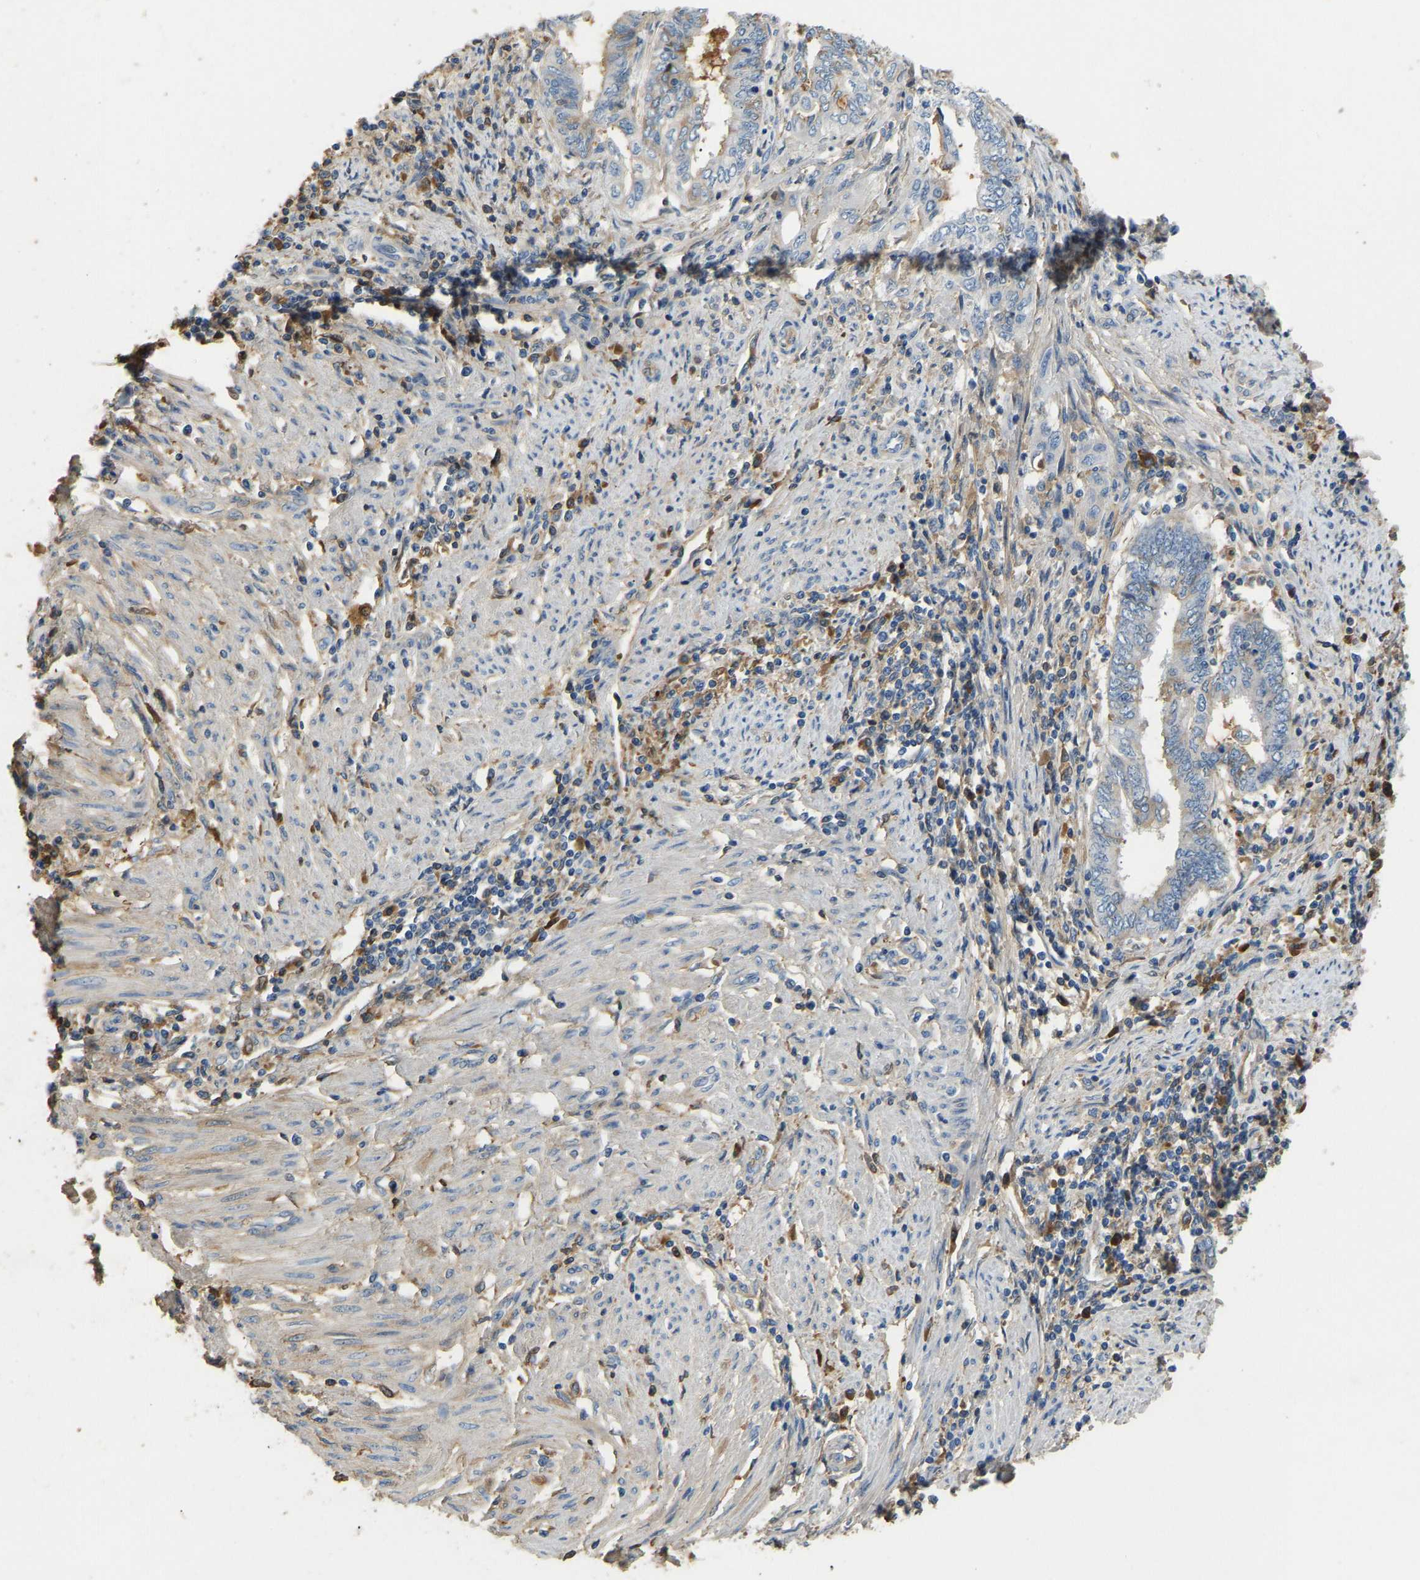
{"staining": {"intensity": "moderate", "quantity": "<25%", "location": "cytoplasmic/membranous"}, "tissue": "endometrial cancer", "cell_type": "Tumor cells", "image_type": "cancer", "snomed": [{"axis": "morphology", "description": "Adenocarcinoma, NOS"}, {"axis": "topography", "description": "Uterus"}, {"axis": "topography", "description": "Endometrium"}], "caption": "Endometrial cancer (adenocarcinoma) stained with DAB (3,3'-diaminobenzidine) immunohistochemistry reveals low levels of moderate cytoplasmic/membranous staining in approximately <25% of tumor cells.", "gene": "STC1", "patient": {"sex": "female", "age": 70}}